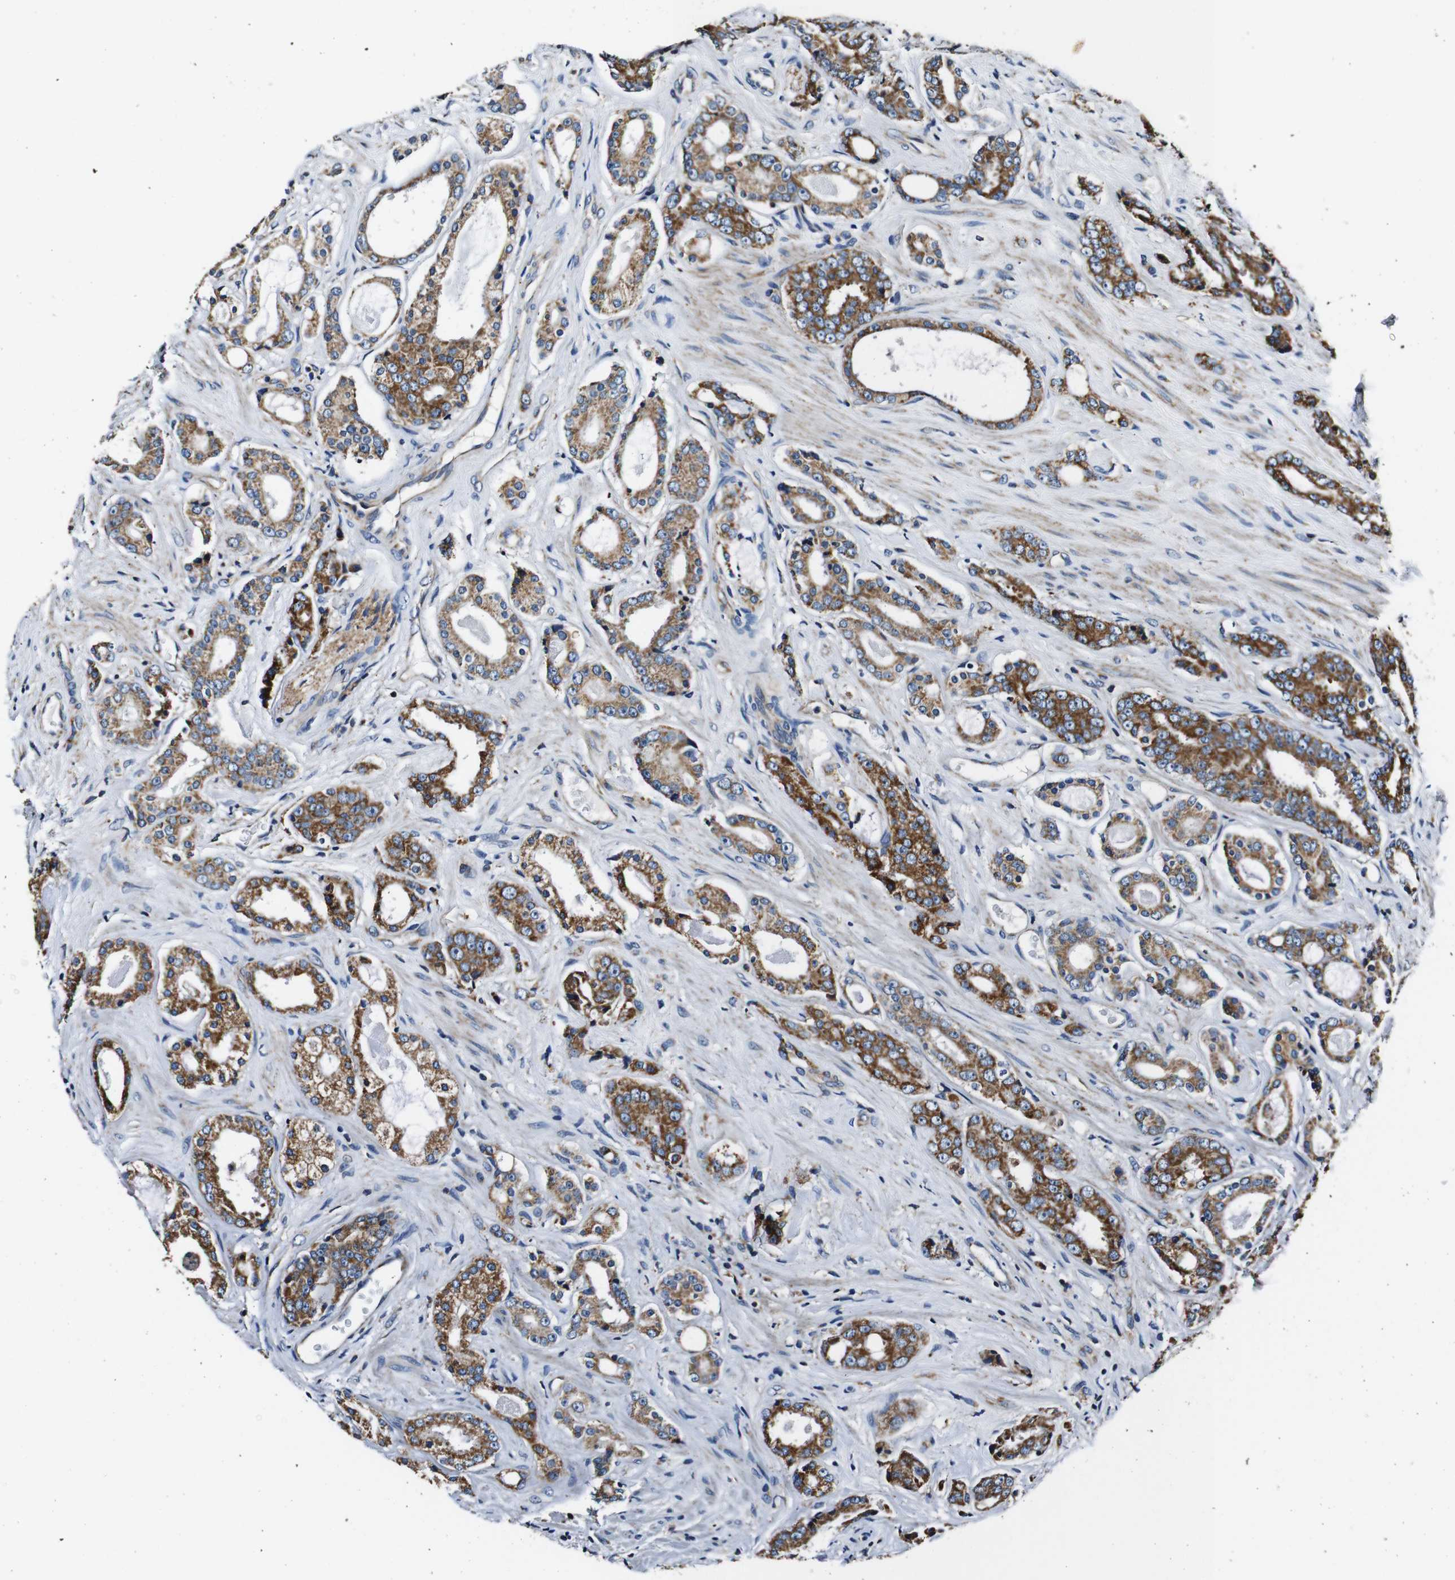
{"staining": {"intensity": "strong", "quantity": ">75%", "location": "cytoplasmic/membranous"}, "tissue": "prostate cancer", "cell_type": "Tumor cells", "image_type": "cancer", "snomed": [{"axis": "morphology", "description": "Adenocarcinoma, High grade"}, {"axis": "topography", "description": "Prostate"}], "caption": "Prostate cancer stained with a protein marker exhibits strong staining in tumor cells.", "gene": "HK1", "patient": {"sex": "male", "age": 71}}